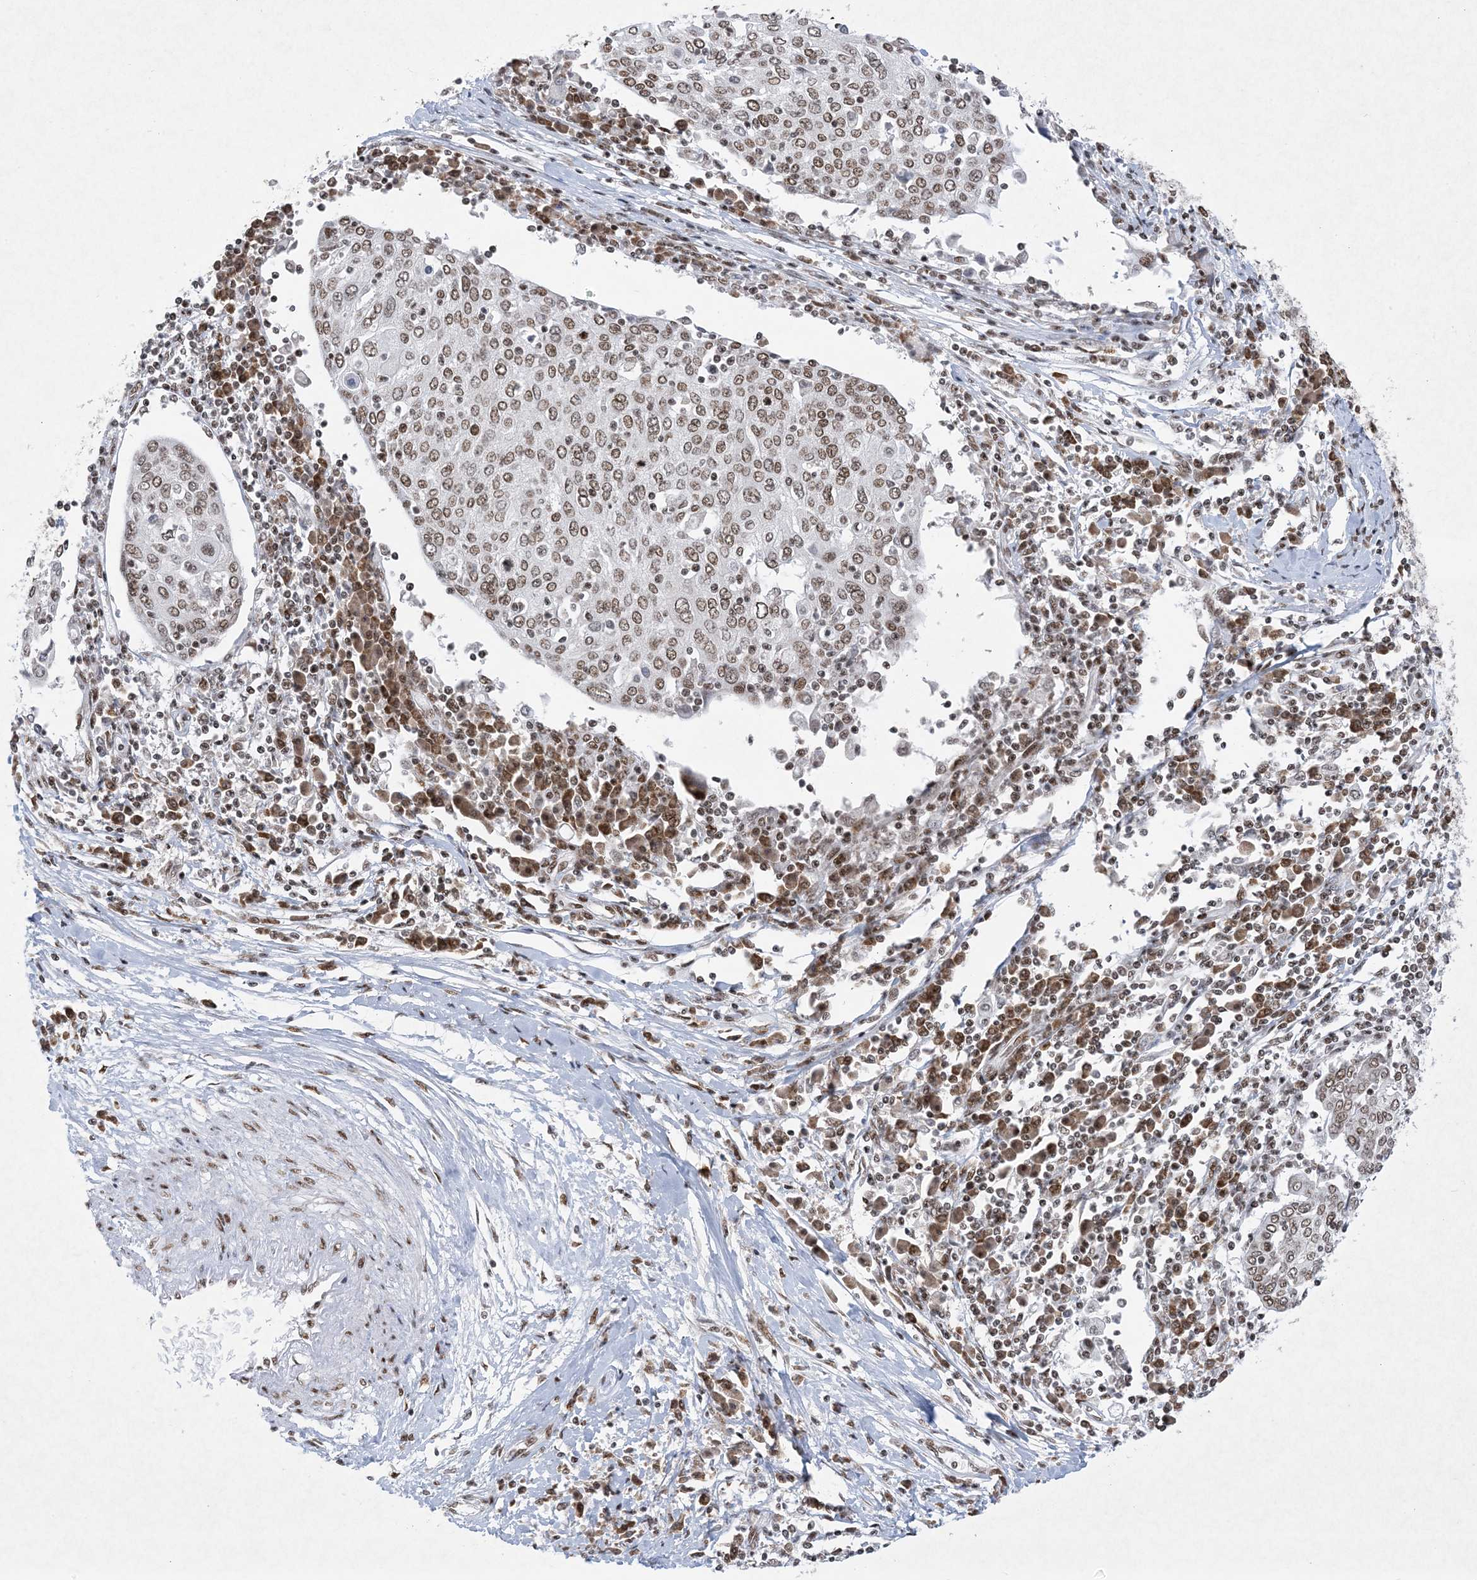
{"staining": {"intensity": "moderate", "quantity": ">75%", "location": "nuclear"}, "tissue": "cervical cancer", "cell_type": "Tumor cells", "image_type": "cancer", "snomed": [{"axis": "morphology", "description": "Squamous cell carcinoma, NOS"}, {"axis": "topography", "description": "Cervix"}], "caption": "IHC histopathology image of neoplastic tissue: human squamous cell carcinoma (cervical) stained using immunohistochemistry shows medium levels of moderate protein expression localized specifically in the nuclear of tumor cells, appearing as a nuclear brown color.", "gene": "PKNOX2", "patient": {"sex": "female", "age": 40}}